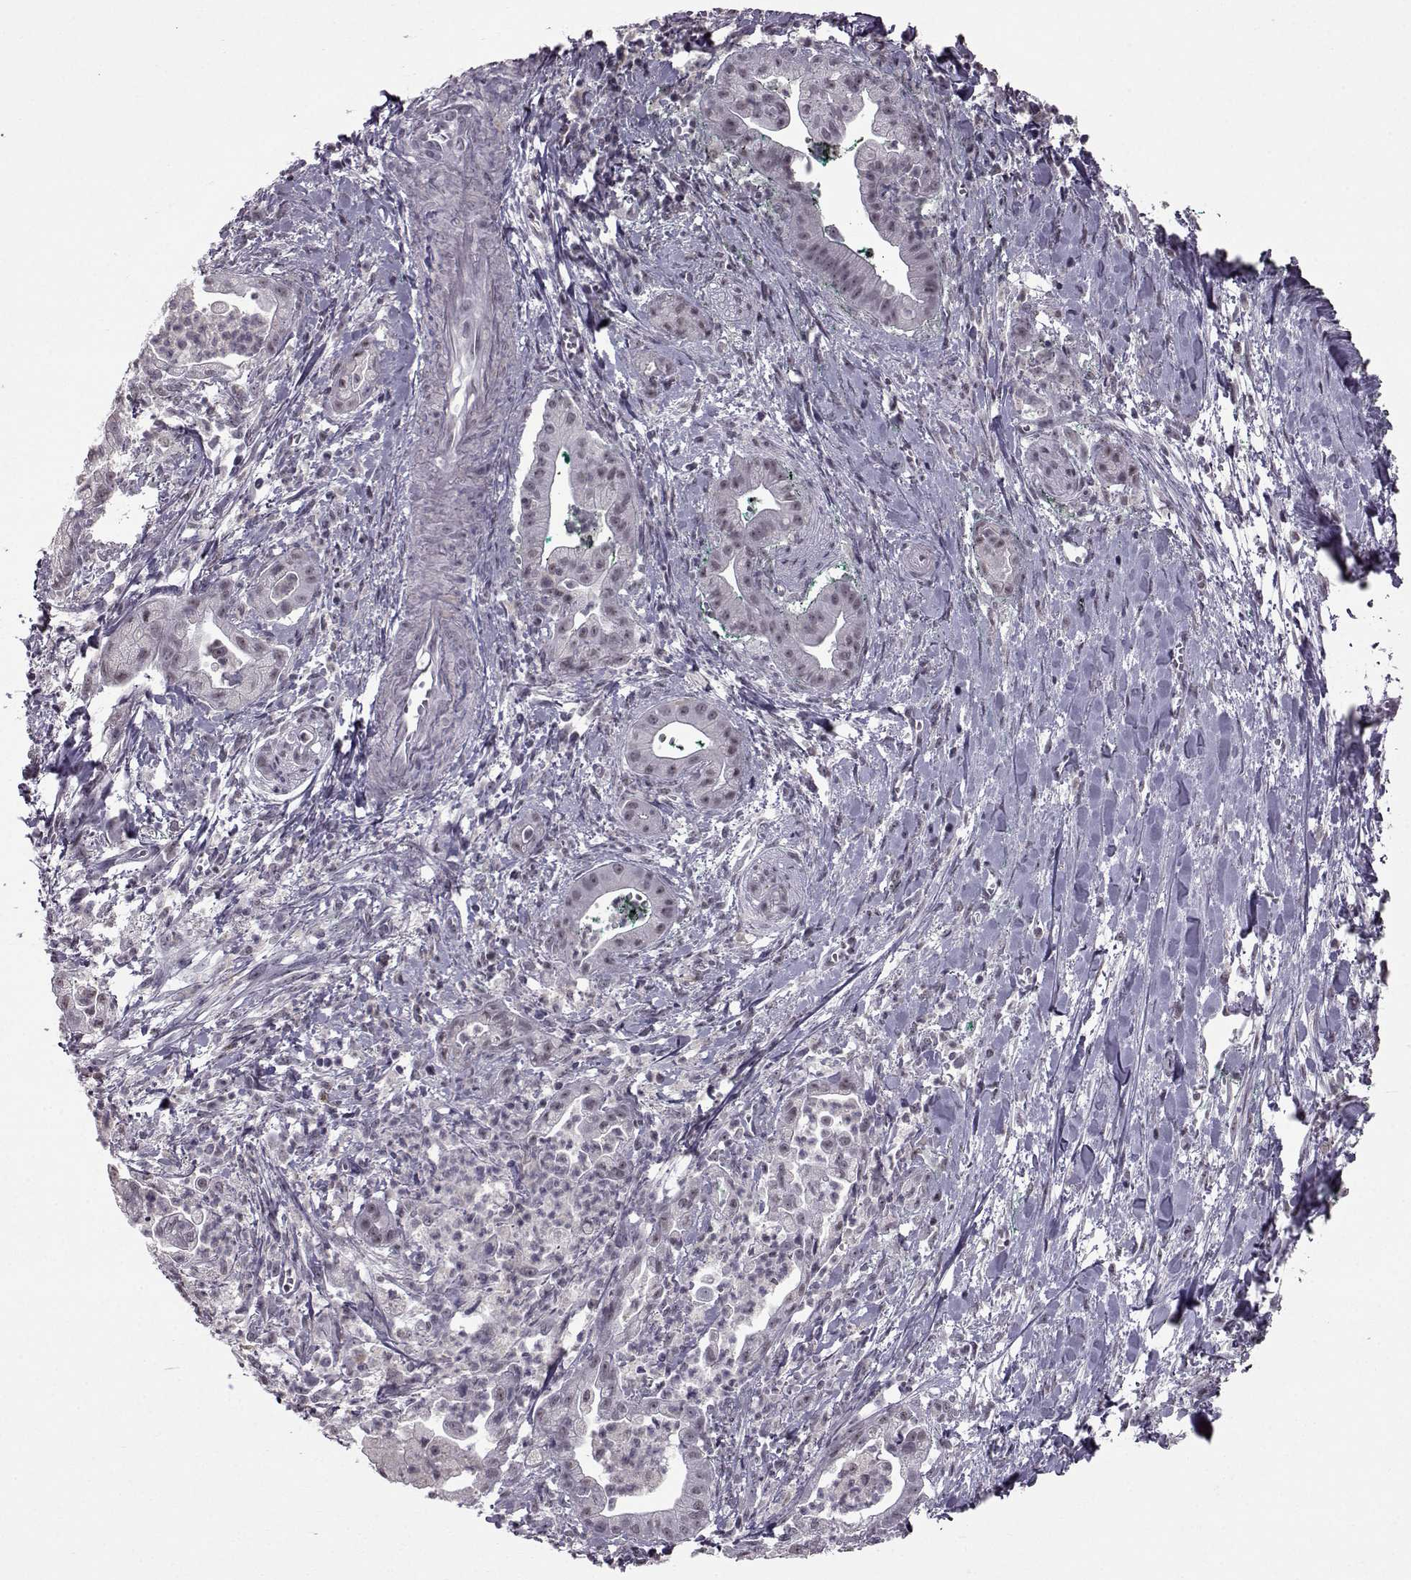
{"staining": {"intensity": "negative", "quantity": "none", "location": "none"}, "tissue": "pancreatic cancer", "cell_type": "Tumor cells", "image_type": "cancer", "snomed": [{"axis": "morphology", "description": "Normal tissue, NOS"}, {"axis": "morphology", "description": "Adenocarcinoma, NOS"}, {"axis": "topography", "description": "Lymph node"}, {"axis": "topography", "description": "Pancreas"}], "caption": "DAB immunohistochemical staining of pancreatic adenocarcinoma exhibits no significant positivity in tumor cells.", "gene": "SLC28A2", "patient": {"sex": "female", "age": 58}}